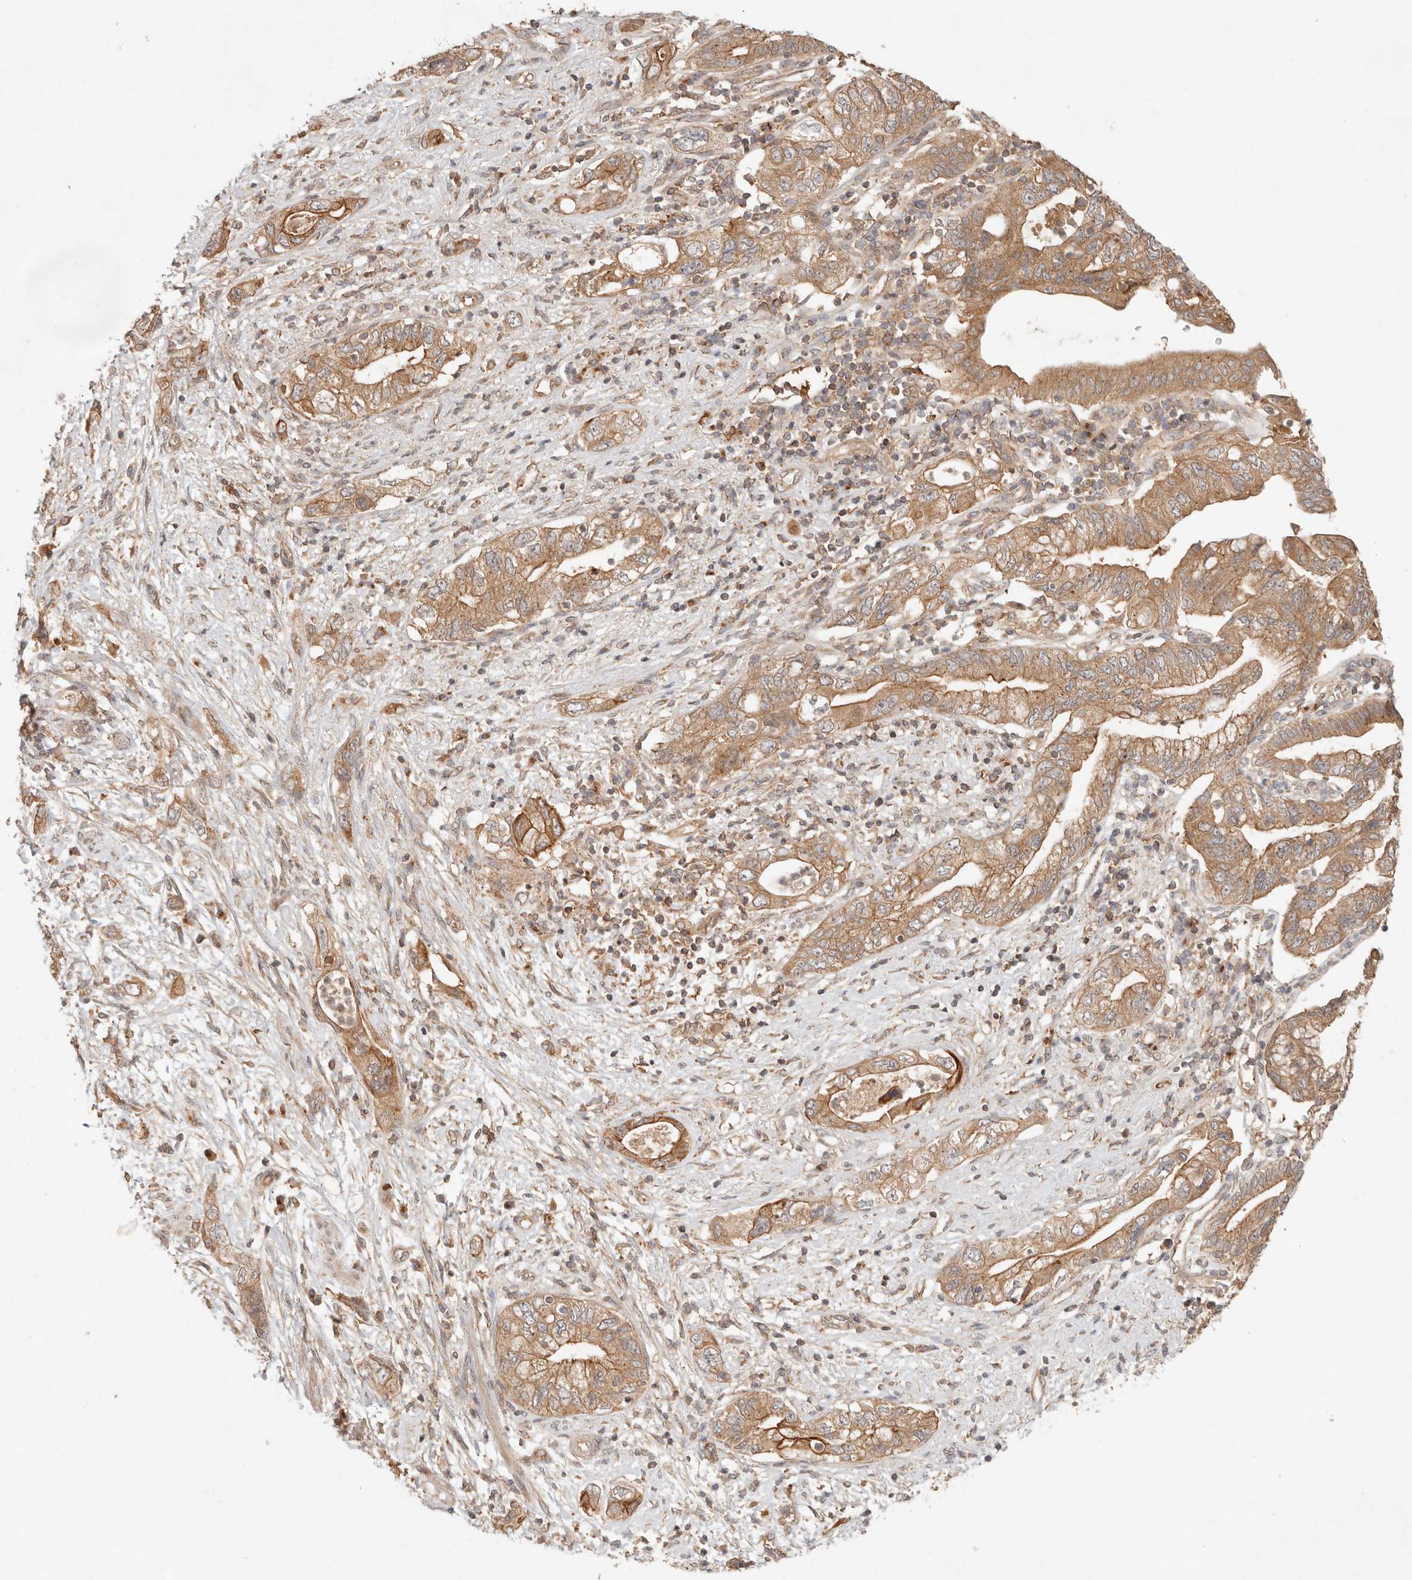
{"staining": {"intensity": "moderate", "quantity": ">75%", "location": "cytoplasmic/membranous"}, "tissue": "pancreatic cancer", "cell_type": "Tumor cells", "image_type": "cancer", "snomed": [{"axis": "morphology", "description": "Adenocarcinoma, NOS"}, {"axis": "topography", "description": "Pancreas"}], "caption": "A high-resolution image shows IHC staining of pancreatic adenocarcinoma, which displays moderate cytoplasmic/membranous expression in approximately >75% of tumor cells. Nuclei are stained in blue.", "gene": "HECTD3", "patient": {"sex": "female", "age": 73}}